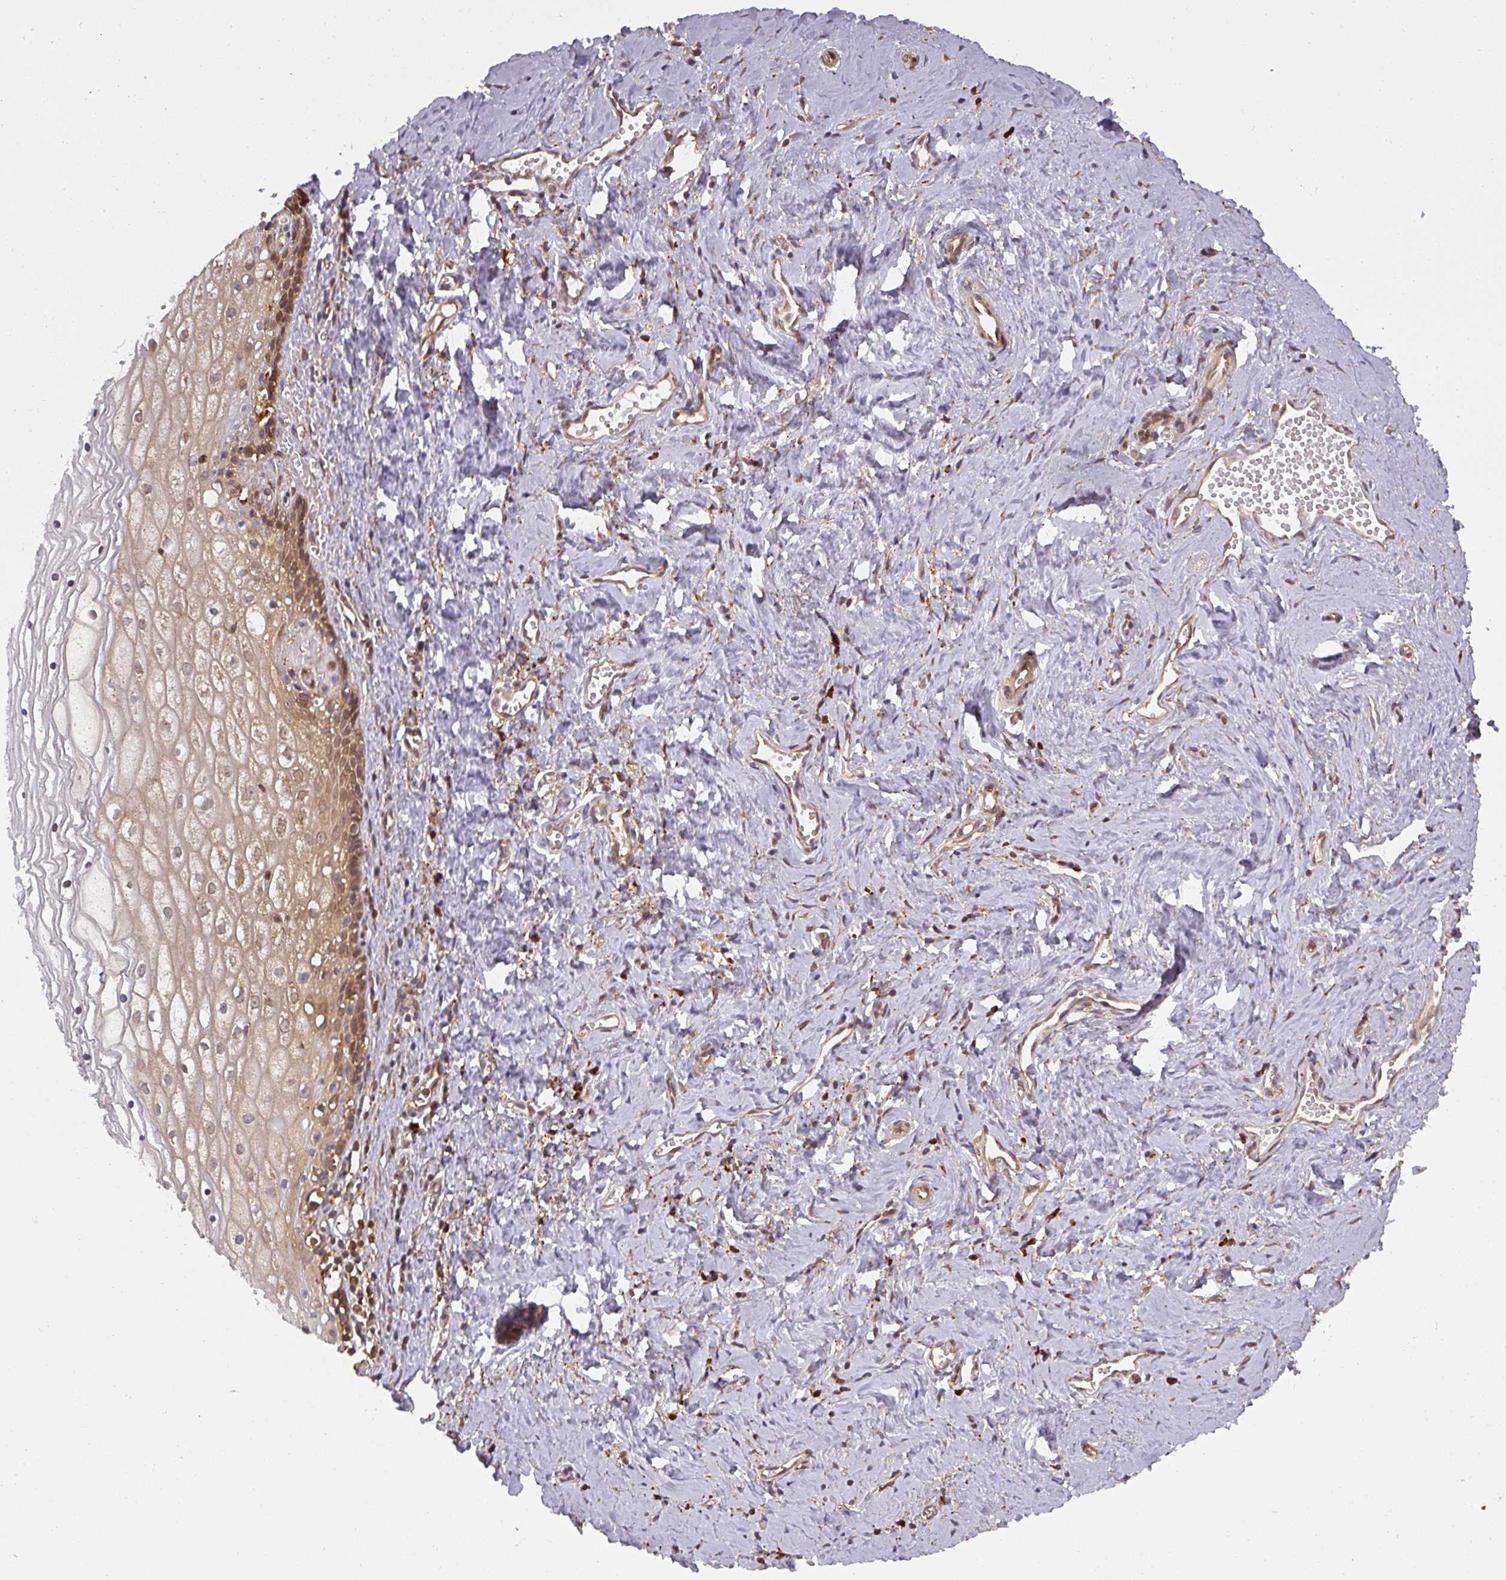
{"staining": {"intensity": "moderate", "quantity": ">75%", "location": "cytoplasmic/membranous,nuclear"}, "tissue": "vagina", "cell_type": "Squamous epithelial cells", "image_type": "normal", "snomed": [{"axis": "morphology", "description": "Normal tissue, NOS"}, {"axis": "topography", "description": "Vagina"}], "caption": "Protein staining of benign vagina exhibits moderate cytoplasmic/membranous,nuclear expression in about >75% of squamous epithelial cells. (brown staining indicates protein expression, while blue staining denotes nuclei).", "gene": "PPP6R3", "patient": {"sex": "female", "age": 59}}